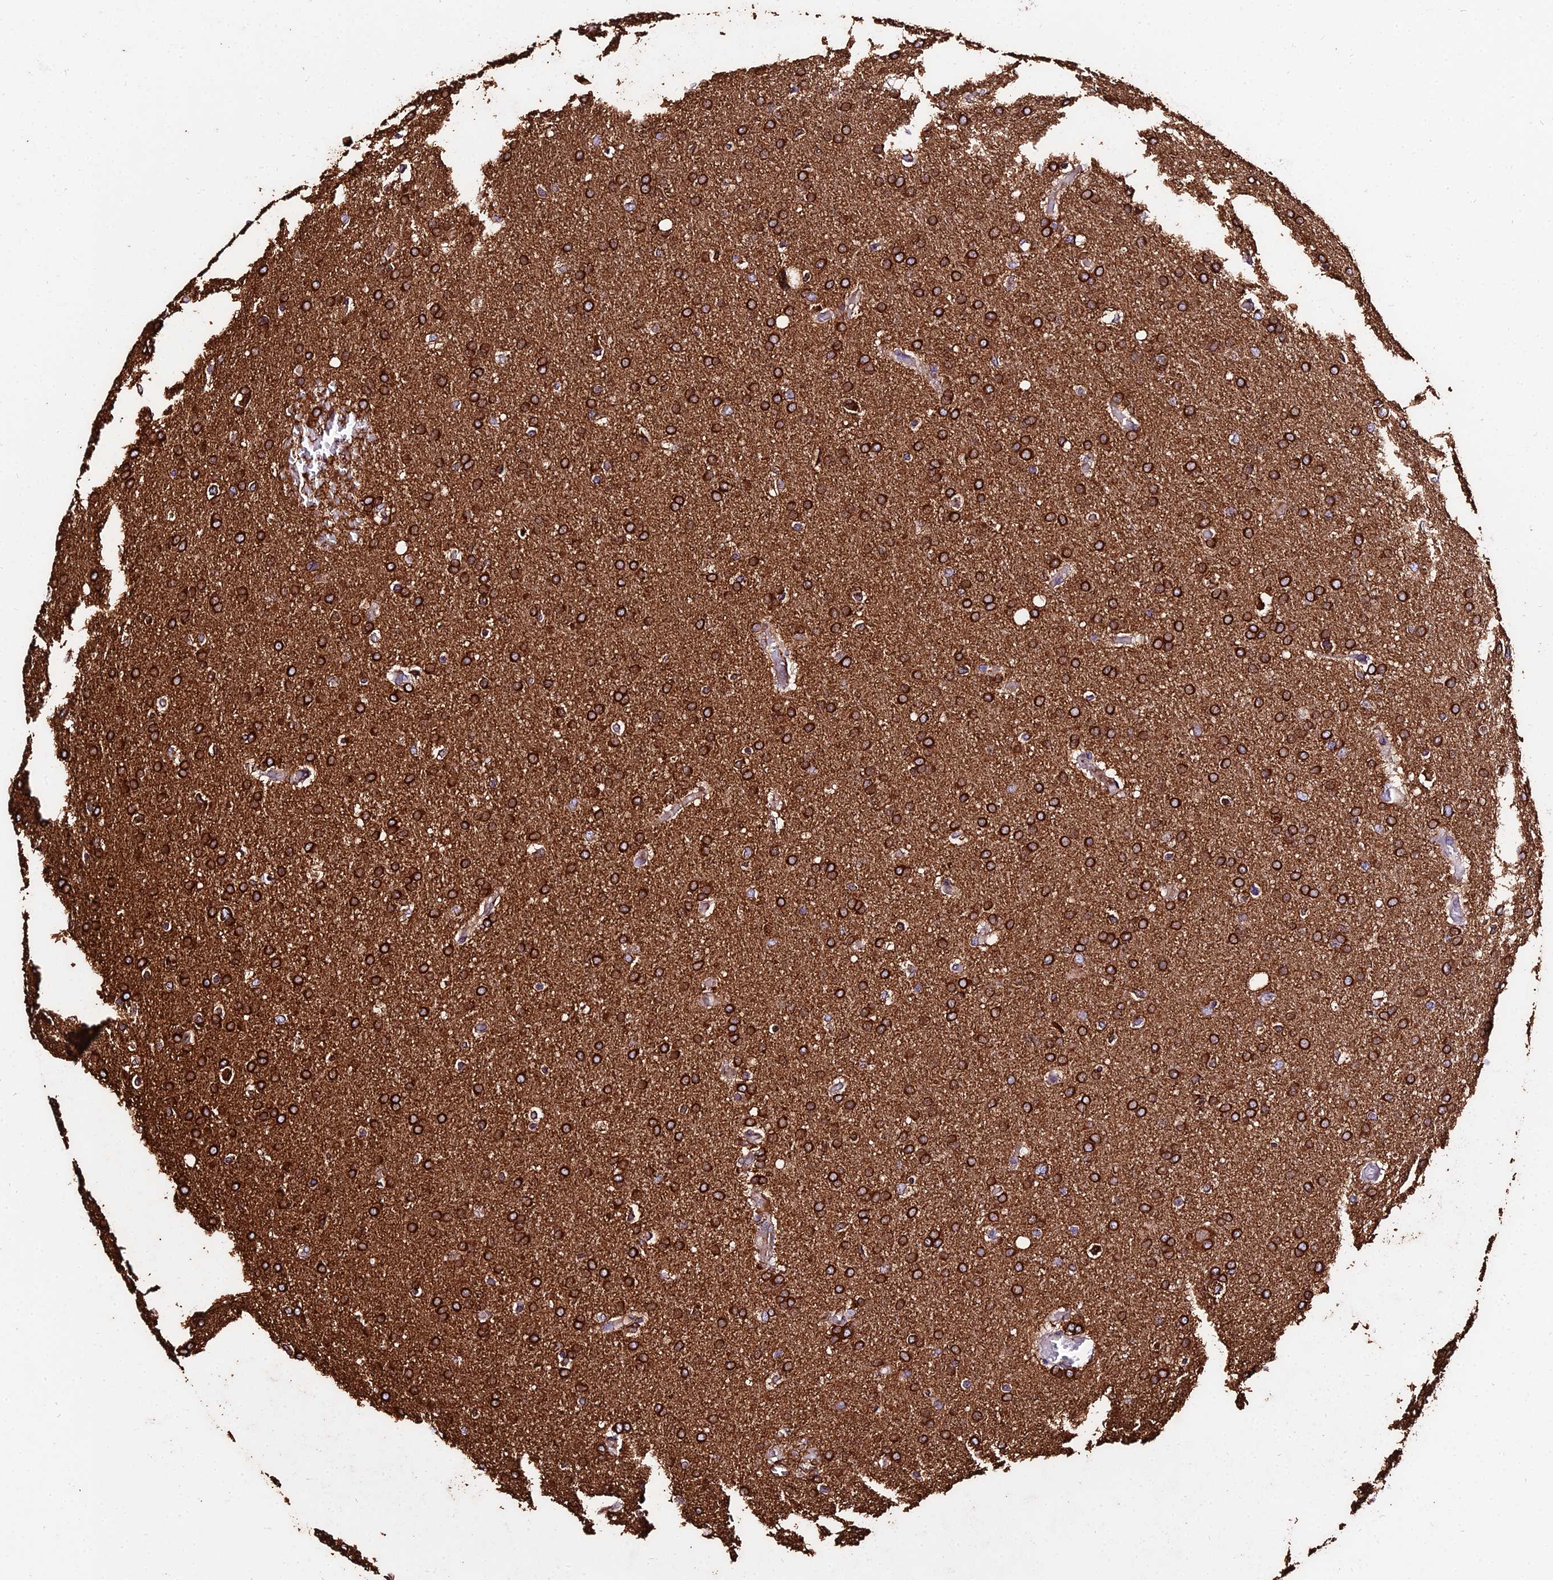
{"staining": {"intensity": "strong", "quantity": ">75%", "location": "cytoplasmic/membranous"}, "tissue": "glioma", "cell_type": "Tumor cells", "image_type": "cancer", "snomed": [{"axis": "morphology", "description": "Glioma, malignant, High grade"}, {"axis": "topography", "description": "Cerebral cortex"}], "caption": "IHC histopathology image of human malignant glioma (high-grade) stained for a protein (brown), which shows high levels of strong cytoplasmic/membranous expression in approximately >75% of tumor cells.", "gene": "TUBA3D", "patient": {"sex": "female", "age": 36}}